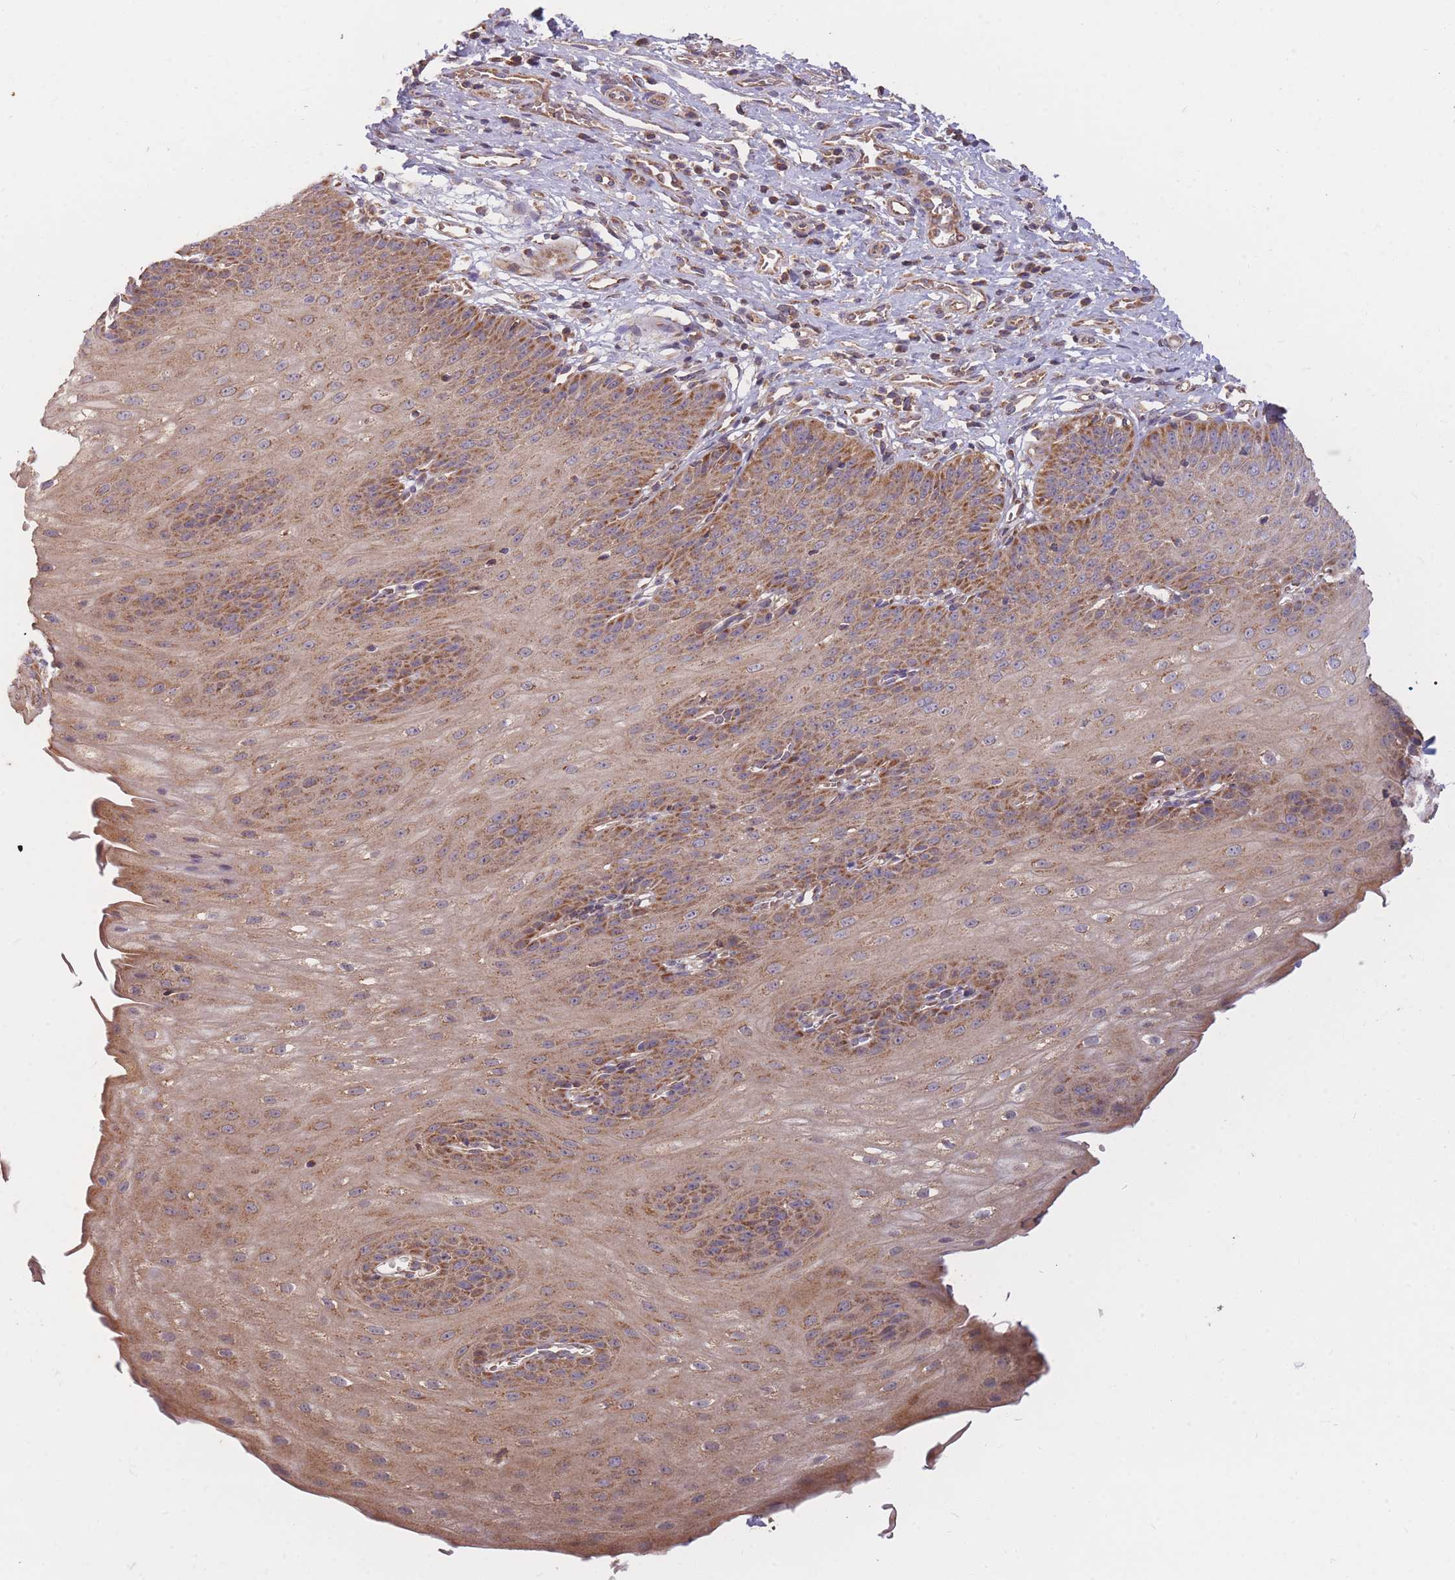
{"staining": {"intensity": "moderate", "quantity": ">75%", "location": "cytoplasmic/membranous"}, "tissue": "esophagus", "cell_type": "Squamous epithelial cells", "image_type": "normal", "snomed": [{"axis": "morphology", "description": "Normal tissue, NOS"}, {"axis": "topography", "description": "Esophagus"}], "caption": "This photomicrograph reveals normal esophagus stained with immunohistochemistry (IHC) to label a protein in brown. The cytoplasmic/membranous of squamous epithelial cells show moderate positivity for the protein. Nuclei are counter-stained blue.", "gene": "PTPMT1", "patient": {"sex": "male", "age": 71}}